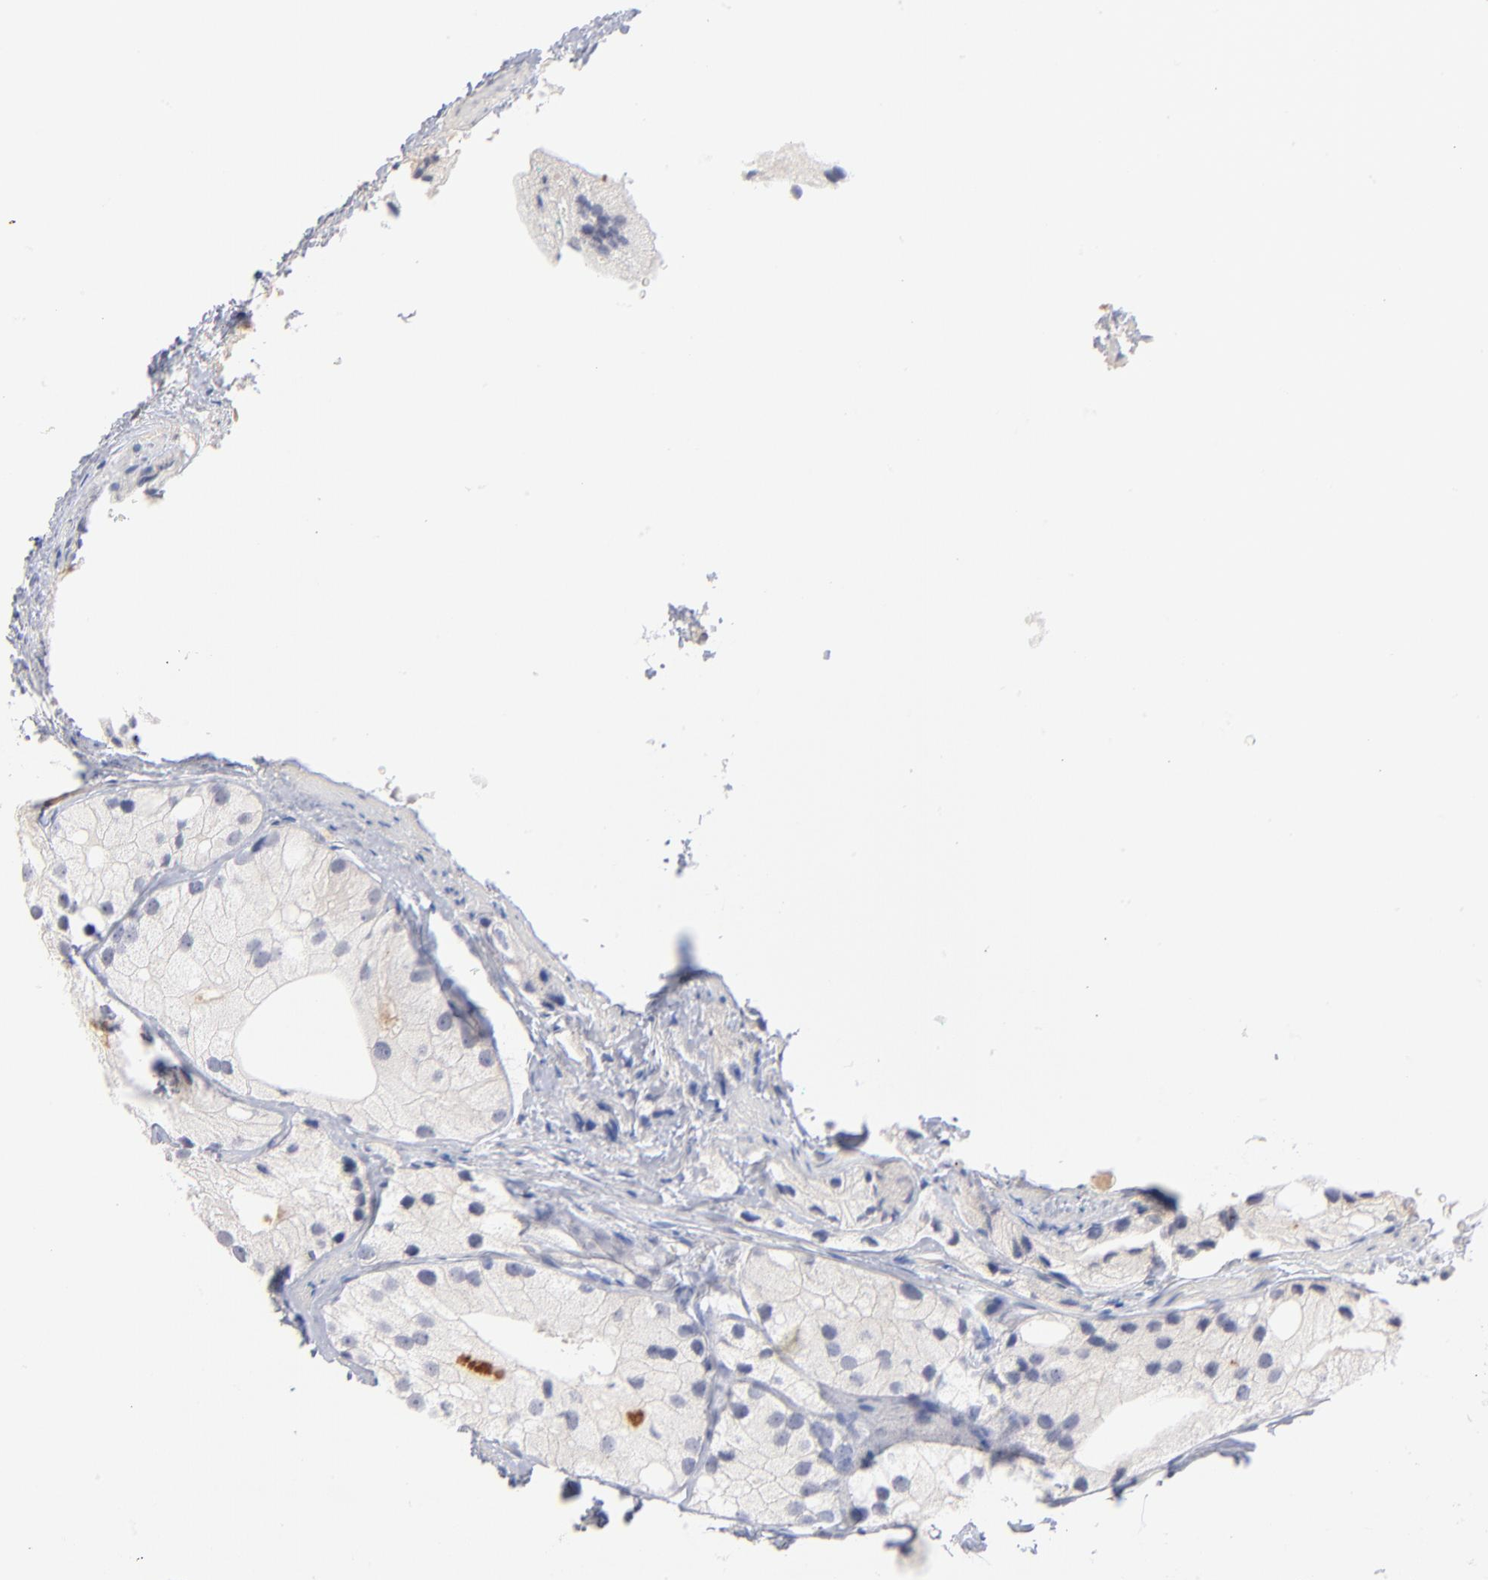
{"staining": {"intensity": "negative", "quantity": "none", "location": "none"}, "tissue": "prostate cancer", "cell_type": "Tumor cells", "image_type": "cancer", "snomed": [{"axis": "morphology", "description": "Adenocarcinoma, Low grade"}, {"axis": "topography", "description": "Prostate"}], "caption": "Histopathology image shows no protein expression in tumor cells of prostate low-grade adenocarcinoma tissue.", "gene": "F12", "patient": {"sex": "male", "age": 69}}